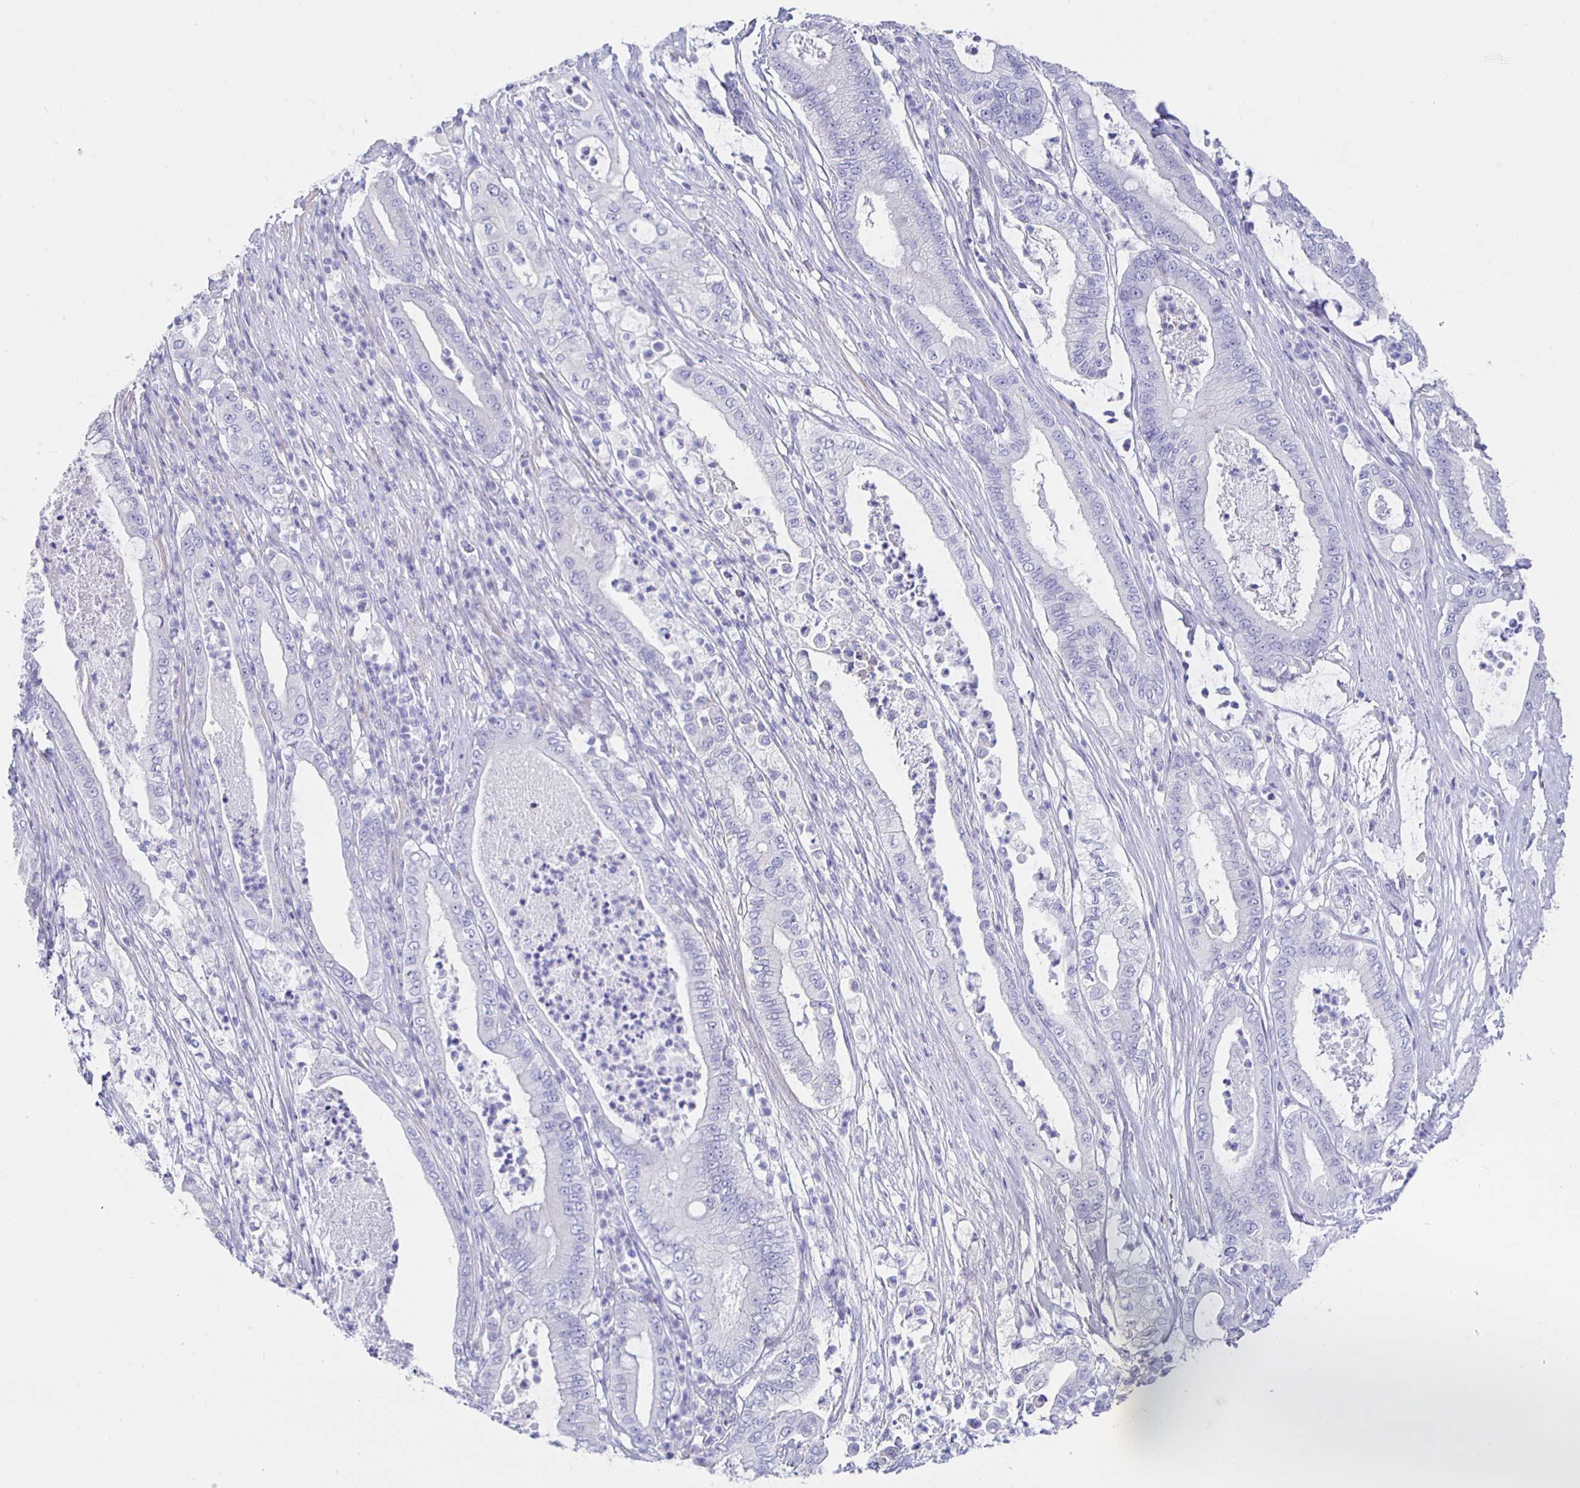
{"staining": {"intensity": "negative", "quantity": "none", "location": "none"}, "tissue": "pancreatic cancer", "cell_type": "Tumor cells", "image_type": "cancer", "snomed": [{"axis": "morphology", "description": "Adenocarcinoma, NOS"}, {"axis": "topography", "description": "Pancreas"}], "caption": "Tumor cells are negative for brown protein staining in adenocarcinoma (pancreatic).", "gene": "HSPA4L", "patient": {"sex": "male", "age": 71}}